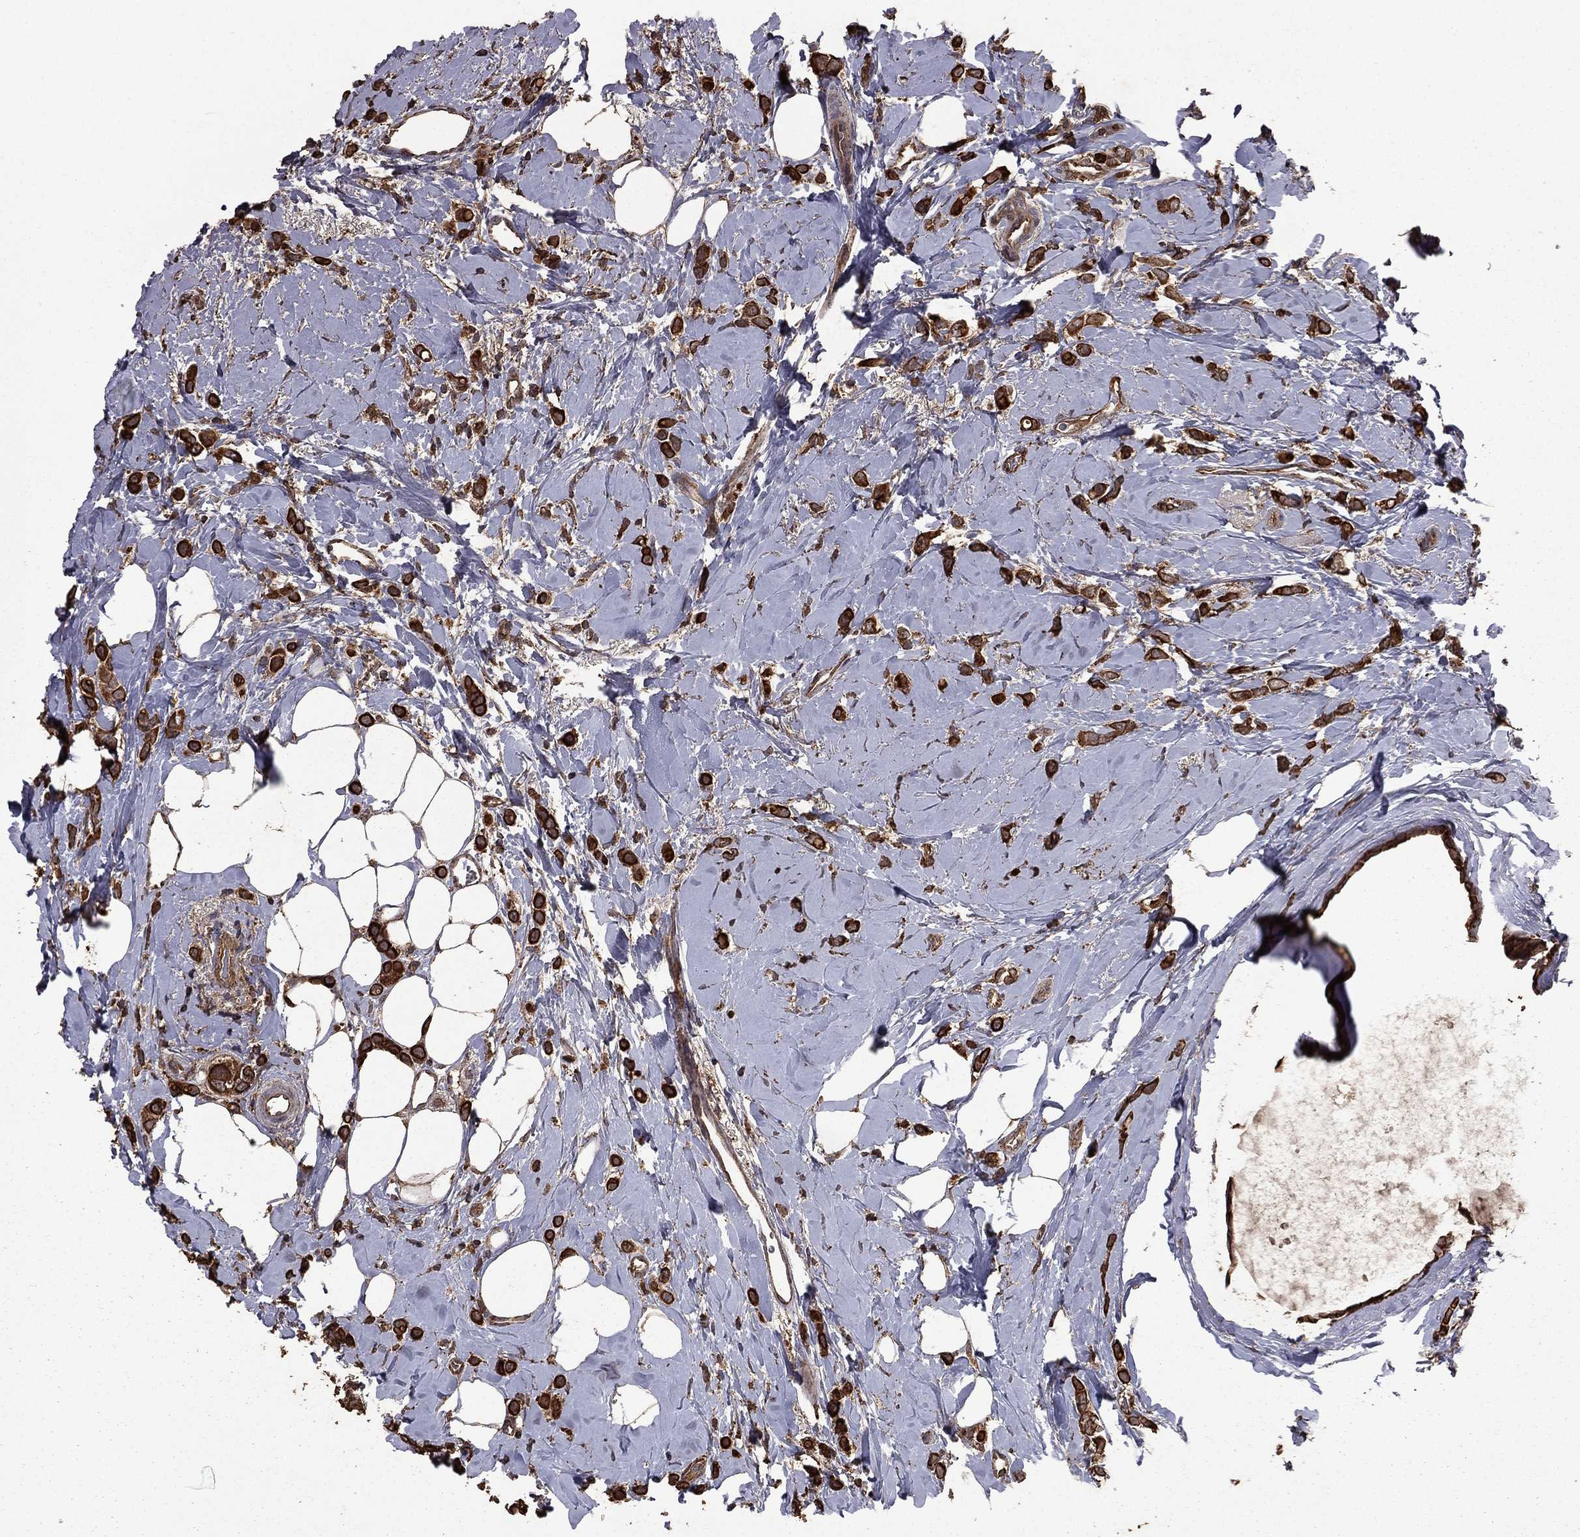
{"staining": {"intensity": "strong", "quantity": ">75%", "location": "cytoplasmic/membranous"}, "tissue": "breast cancer", "cell_type": "Tumor cells", "image_type": "cancer", "snomed": [{"axis": "morphology", "description": "Lobular carcinoma"}, {"axis": "topography", "description": "Breast"}], "caption": "IHC image of neoplastic tissue: human breast cancer (lobular carcinoma) stained using IHC exhibits high levels of strong protein expression localized specifically in the cytoplasmic/membranous of tumor cells, appearing as a cytoplasmic/membranous brown color.", "gene": "BIRC6", "patient": {"sex": "female", "age": 66}}